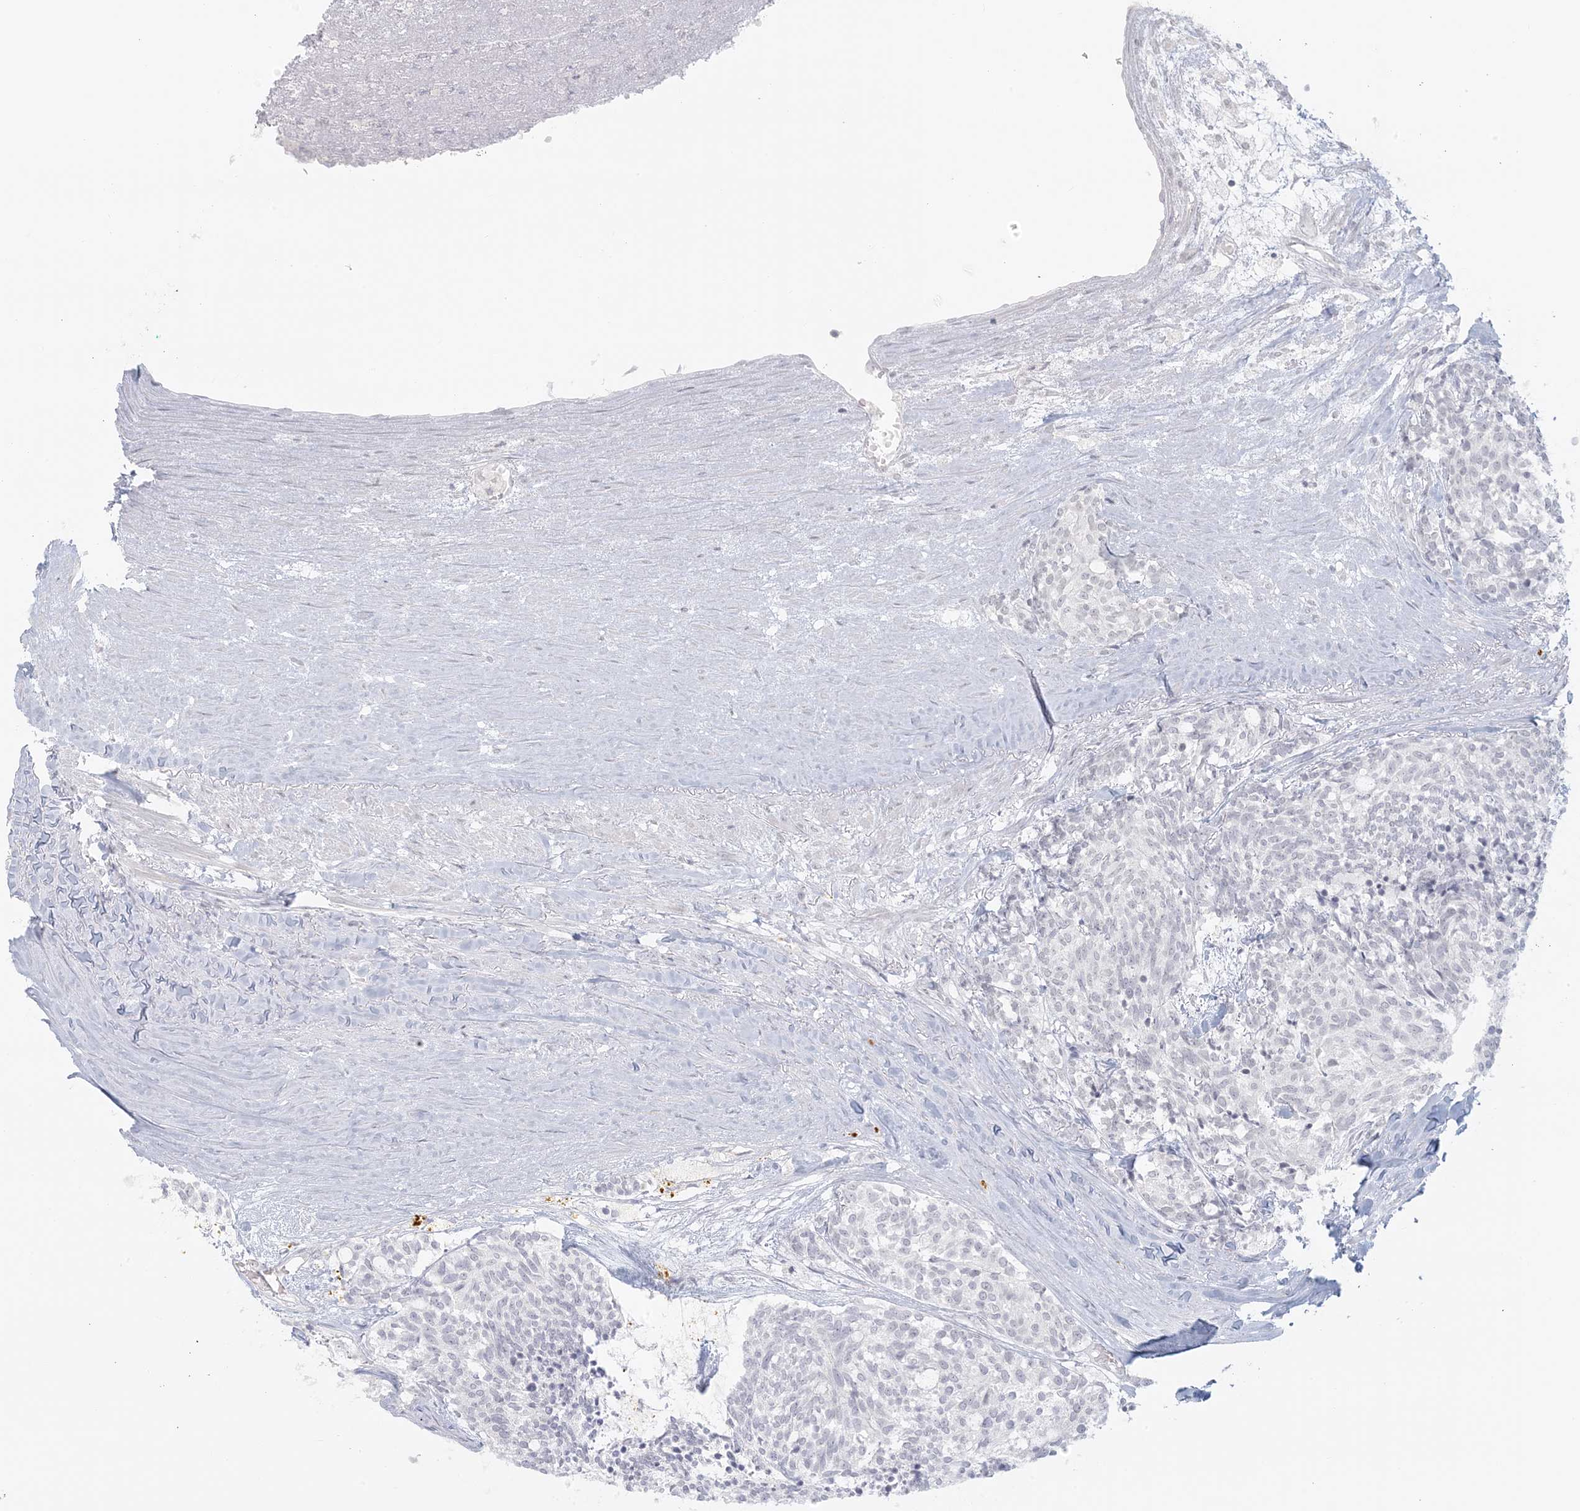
{"staining": {"intensity": "negative", "quantity": "none", "location": "none"}, "tissue": "carcinoid", "cell_type": "Tumor cells", "image_type": "cancer", "snomed": [{"axis": "morphology", "description": "Carcinoid, malignant, NOS"}, {"axis": "topography", "description": "Pancreas"}], "caption": "Immunohistochemistry (IHC) histopathology image of human malignant carcinoid stained for a protein (brown), which shows no positivity in tumor cells.", "gene": "LIPT1", "patient": {"sex": "female", "age": 54}}